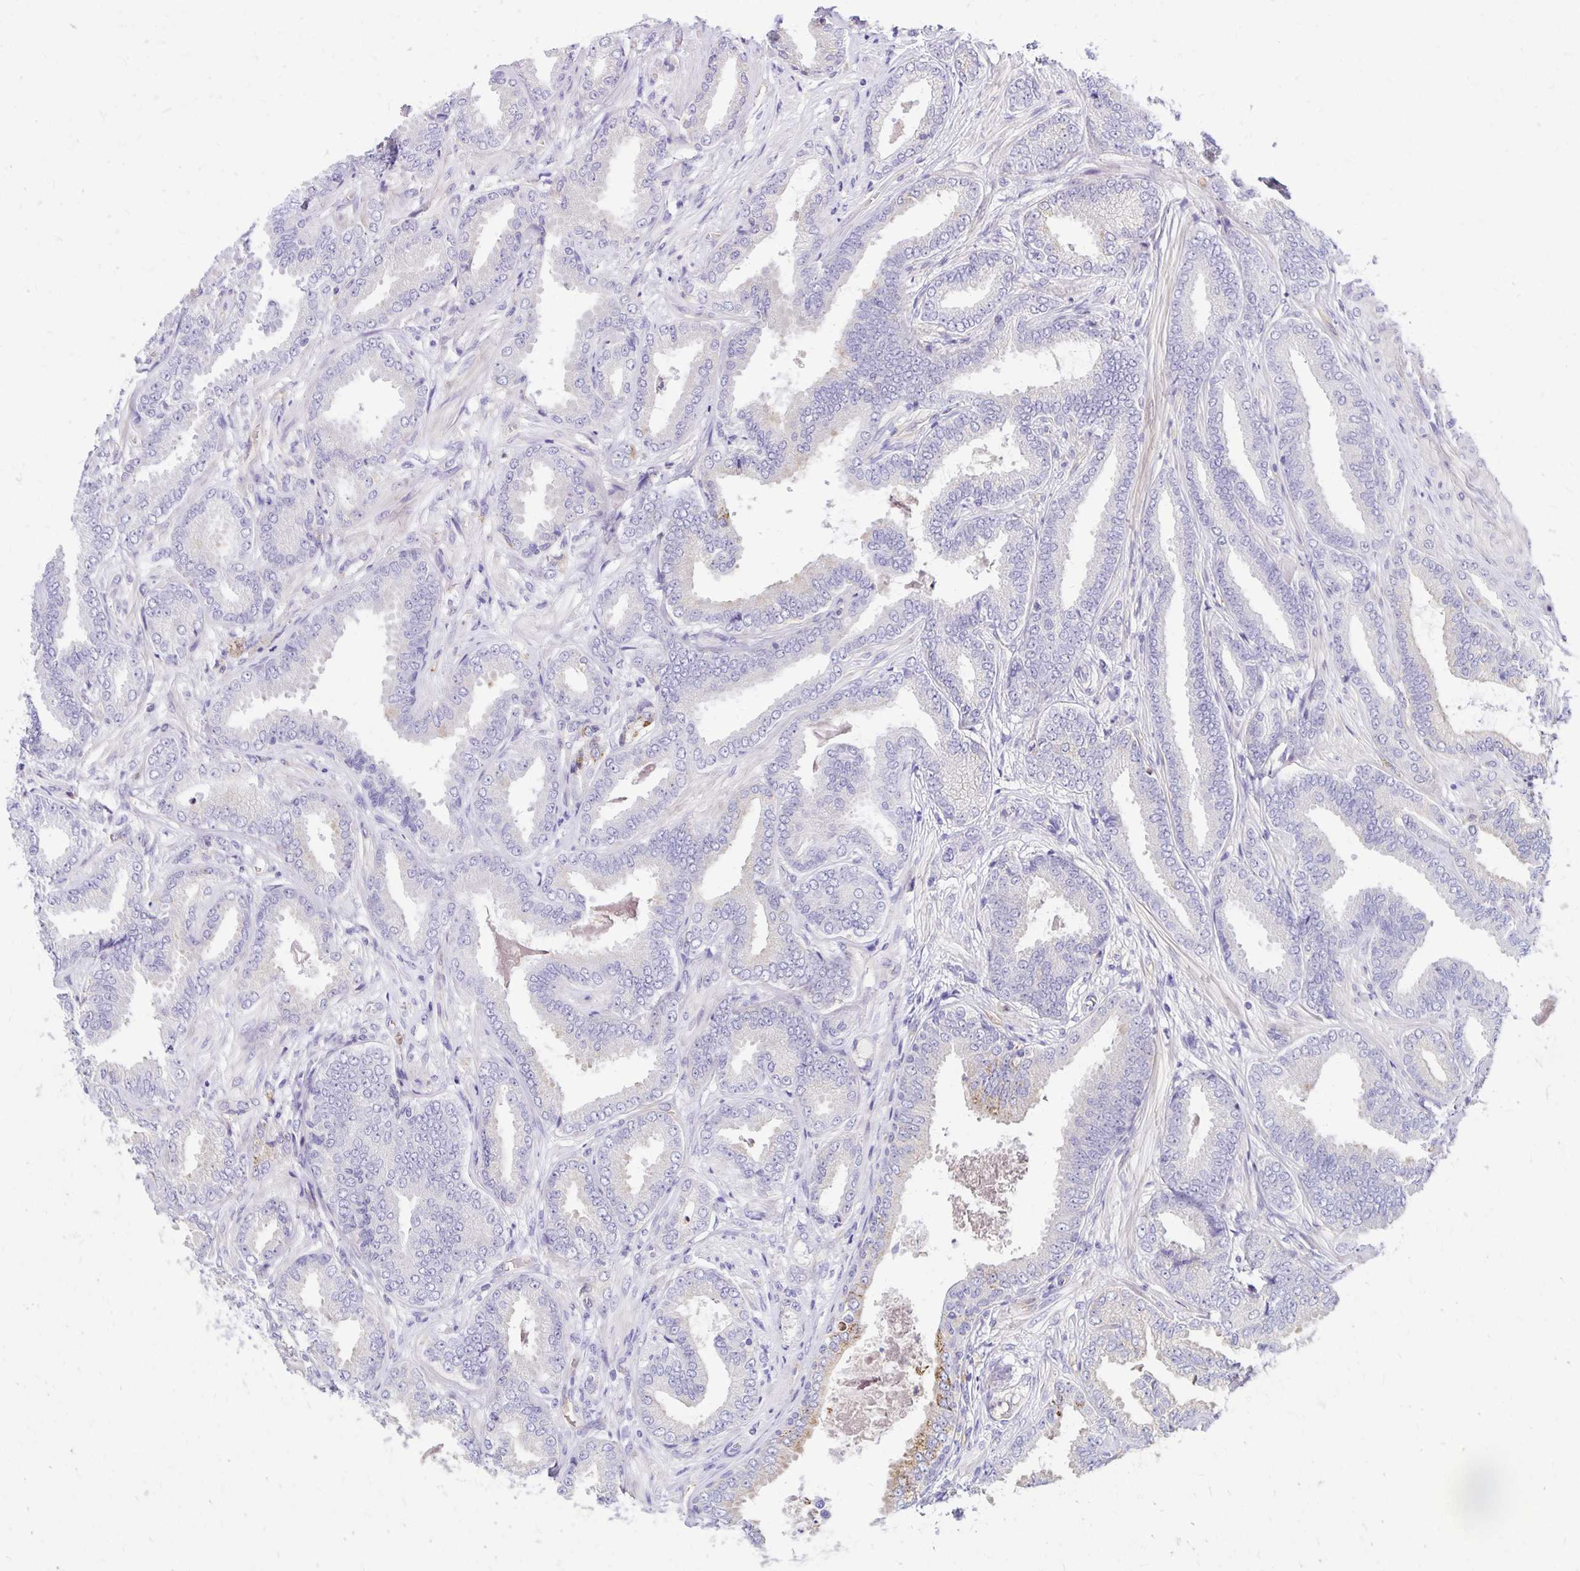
{"staining": {"intensity": "negative", "quantity": "none", "location": "none"}, "tissue": "prostate cancer", "cell_type": "Tumor cells", "image_type": "cancer", "snomed": [{"axis": "morphology", "description": "Adenocarcinoma, Low grade"}, {"axis": "topography", "description": "Prostate"}], "caption": "Immunohistochemistry photomicrograph of human prostate cancer (adenocarcinoma (low-grade)) stained for a protein (brown), which displays no expression in tumor cells.", "gene": "TTYH1", "patient": {"sex": "male", "age": 55}}